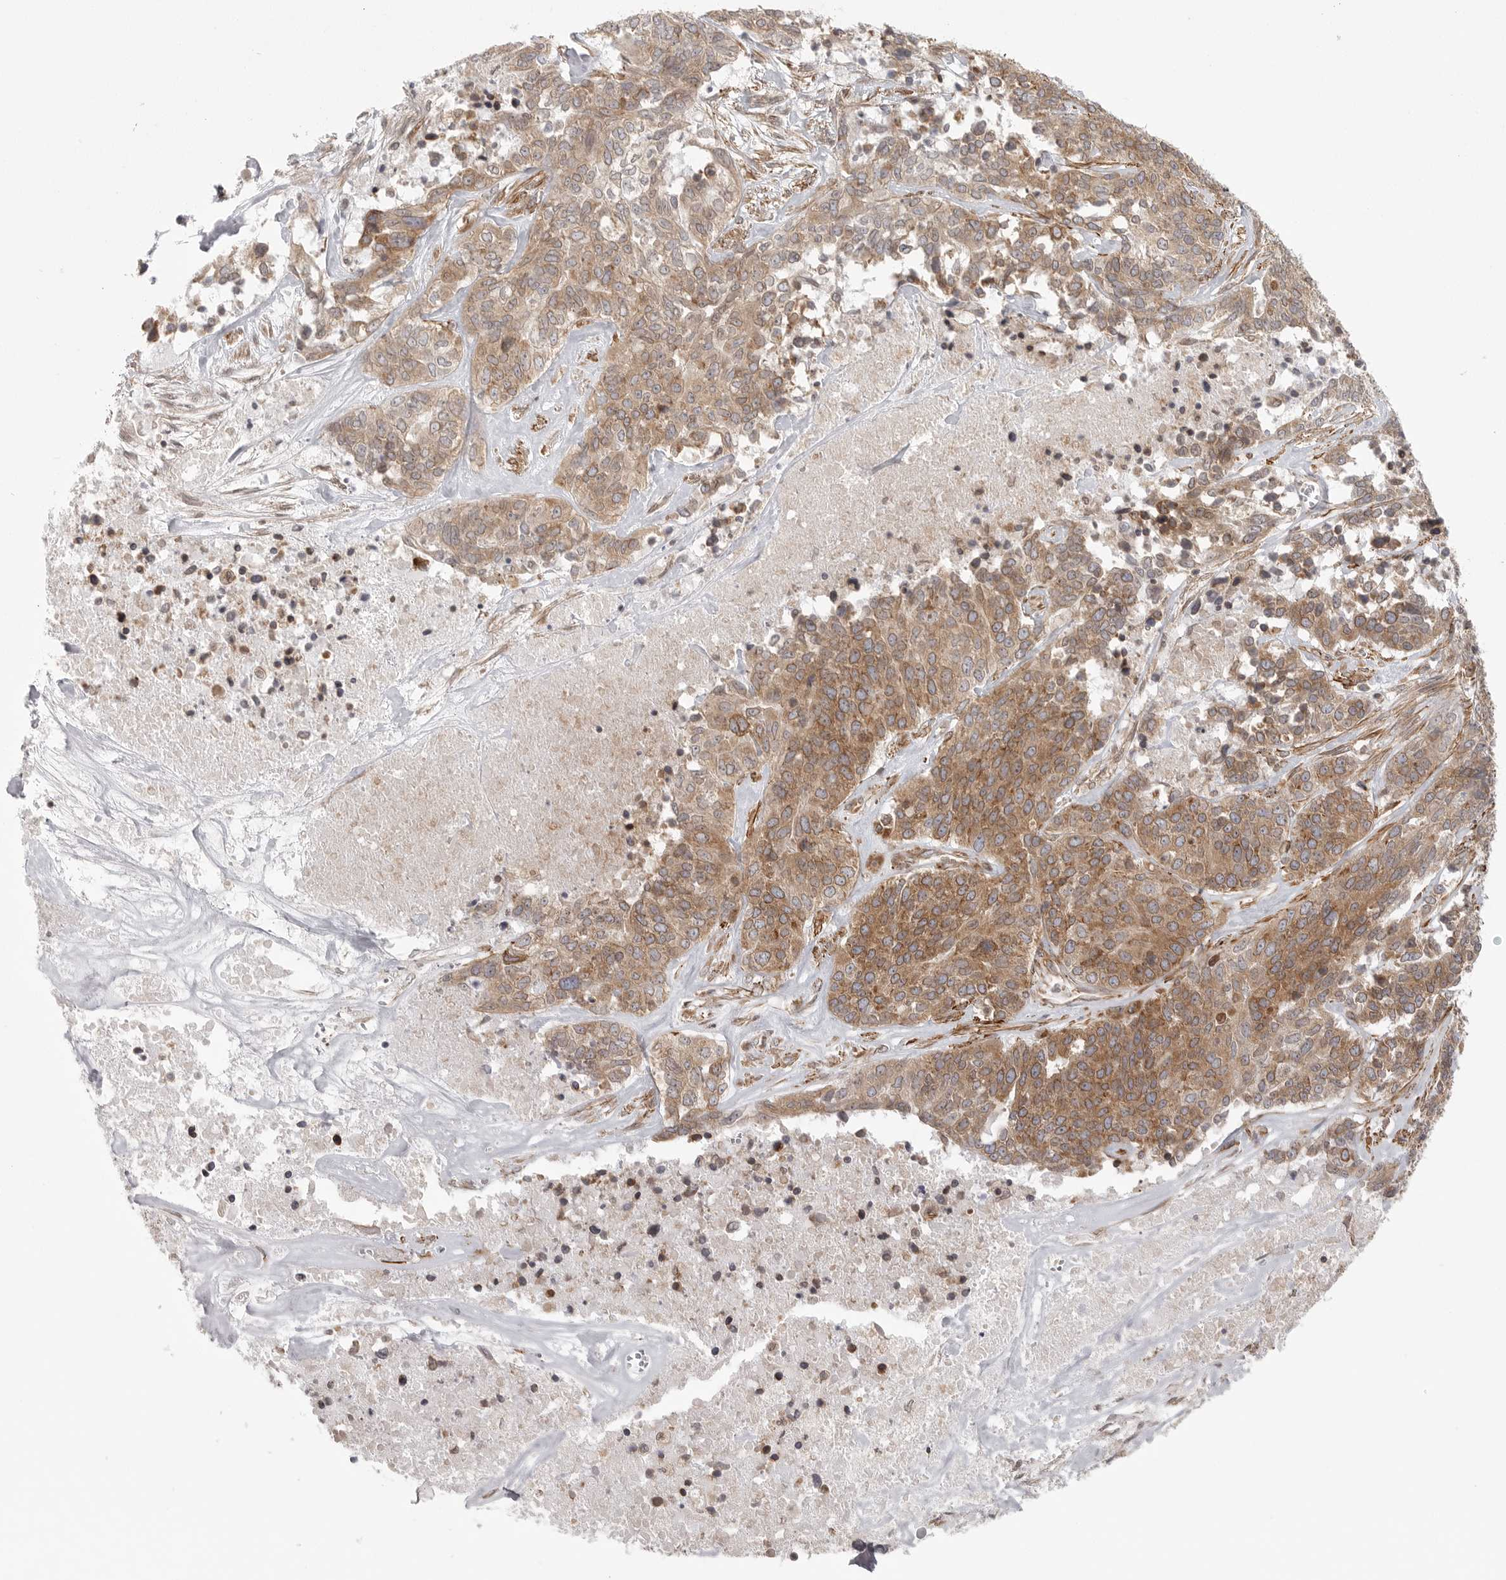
{"staining": {"intensity": "moderate", "quantity": ">75%", "location": "cytoplasmic/membranous"}, "tissue": "ovarian cancer", "cell_type": "Tumor cells", "image_type": "cancer", "snomed": [{"axis": "morphology", "description": "Cystadenocarcinoma, serous, NOS"}, {"axis": "topography", "description": "Ovary"}], "caption": "Immunohistochemistry (IHC) (DAB (3,3'-diaminobenzidine)) staining of human ovarian cancer (serous cystadenocarcinoma) displays moderate cytoplasmic/membranous protein expression in approximately >75% of tumor cells.", "gene": "CERS2", "patient": {"sex": "female", "age": 44}}